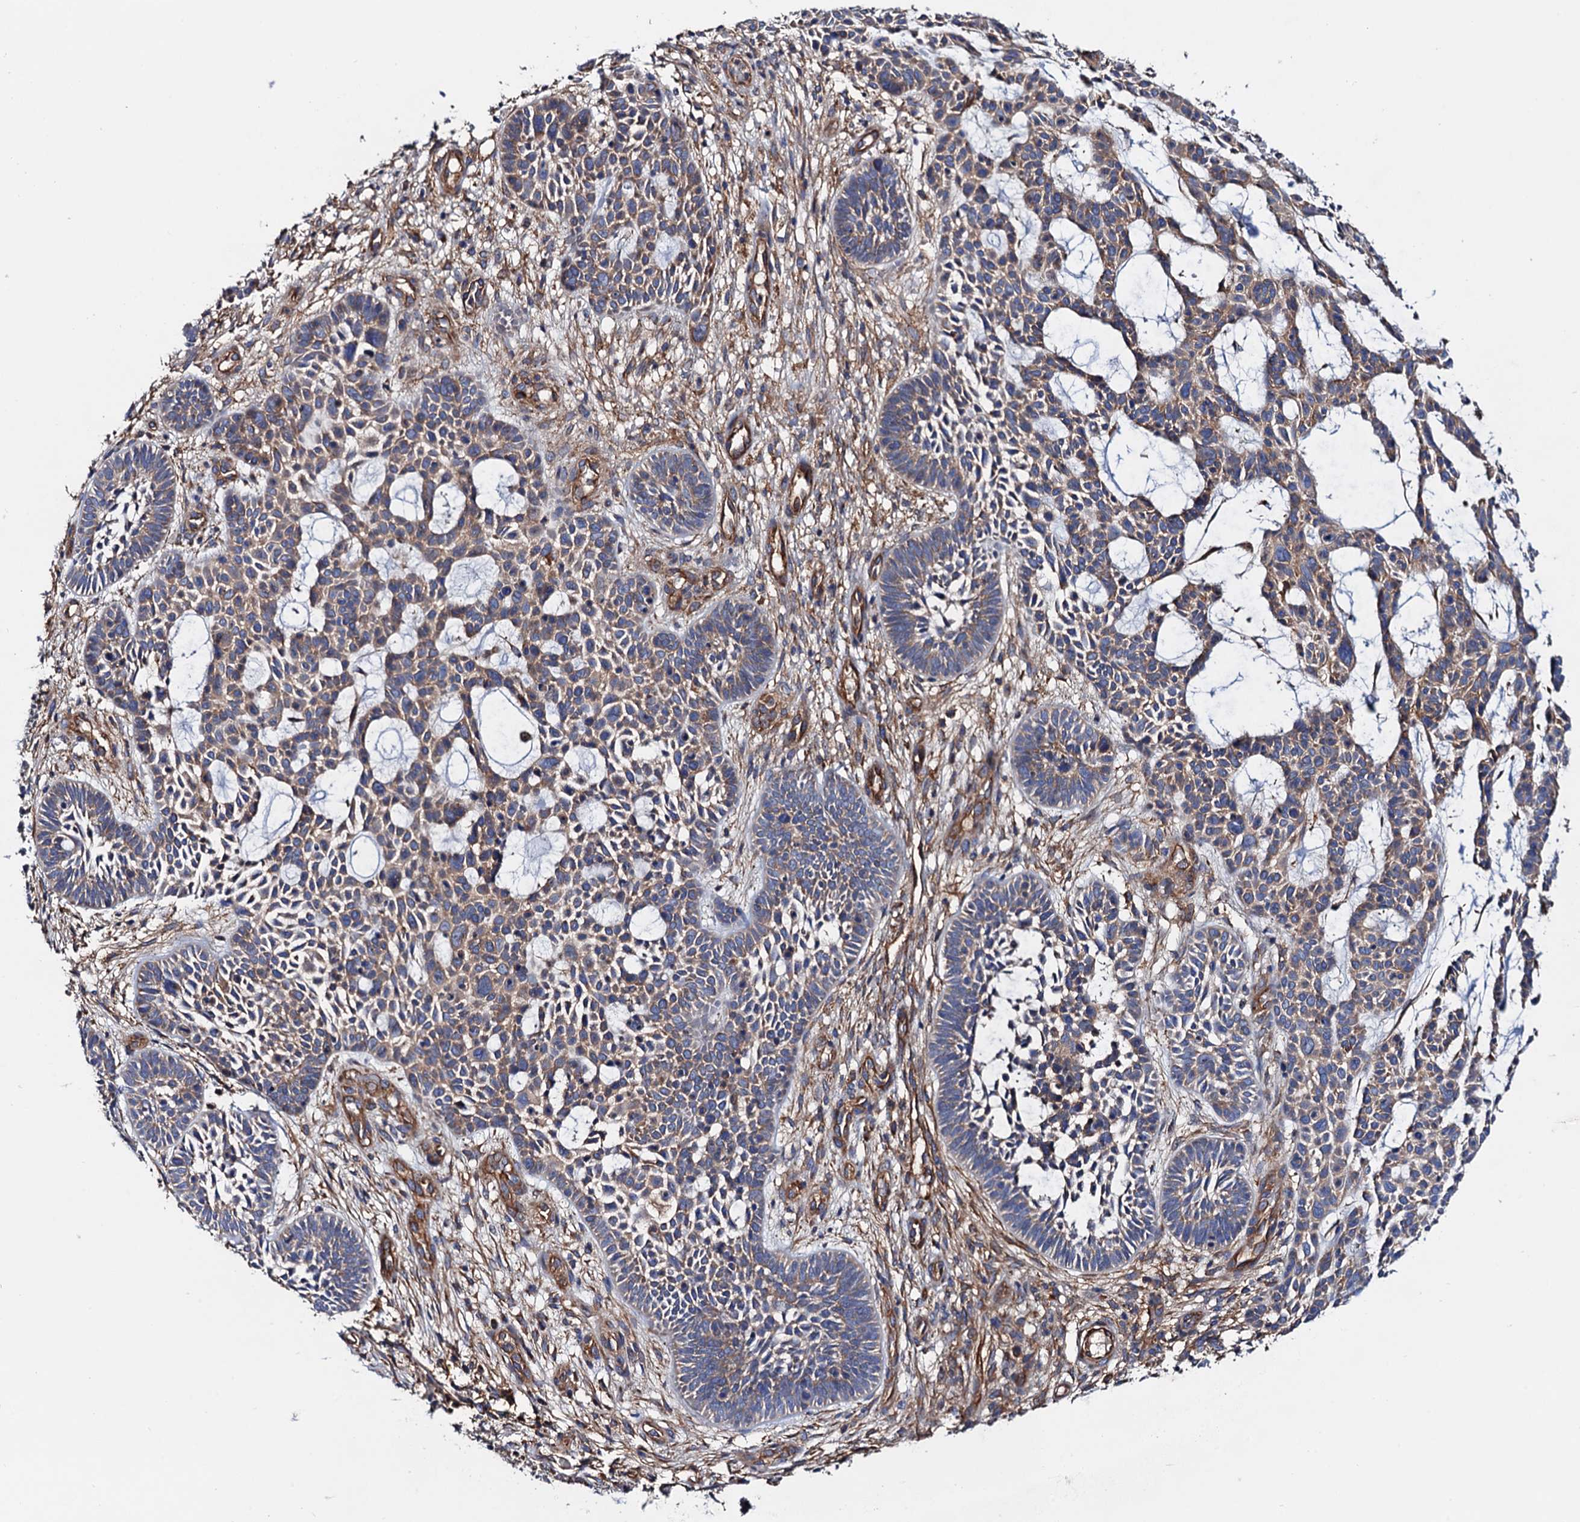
{"staining": {"intensity": "weak", "quantity": "25%-75%", "location": "cytoplasmic/membranous"}, "tissue": "skin cancer", "cell_type": "Tumor cells", "image_type": "cancer", "snomed": [{"axis": "morphology", "description": "Basal cell carcinoma"}, {"axis": "topography", "description": "Skin"}], "caption": "A high-resolution photomicrograph shows IHC staining of basal cell carcinoma (skin), which exhibits weak cytoplasmic/membranous expression in approximately 25%-75% of tumor cells.", "gene": "MRPL48", "patient": {"sex": "male", "age": 89}}